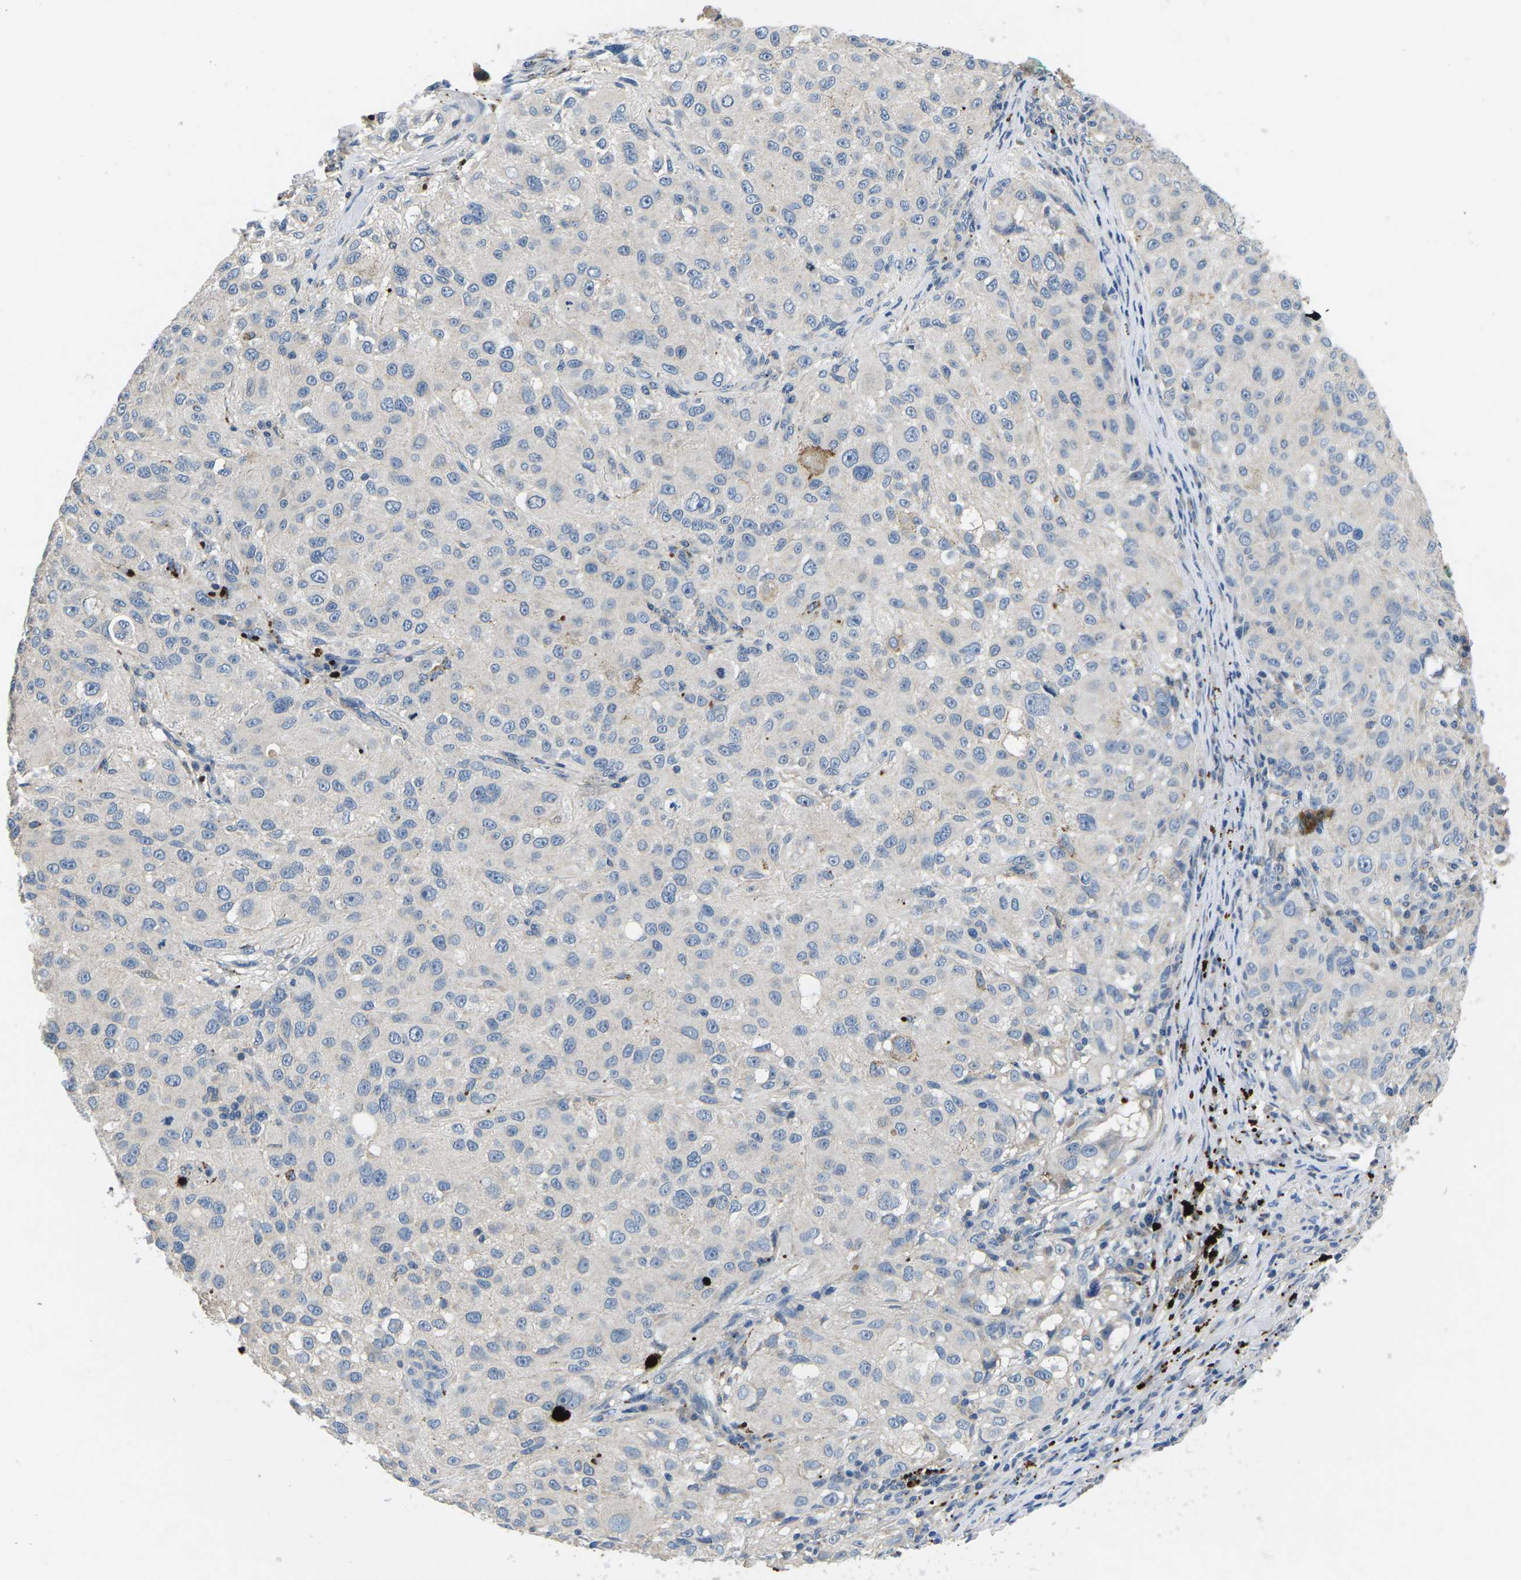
{"staining": {"intensity": "negative", "quantity": "none", "location": "none"}, "tissue": "melanoma", "cell_type": "Tumor cells", "image_type": "cancer", "snomed": [{"axis": "morphology", "description": "Necrosis, NOS"}, {"axis": "morphology", "description": "Malignant melanoma, NOS"}, {"axis": "topography", "description": "Skin"}], "caption": "Tumor cells show no significant expression in melanoma.", "gene": "PDCD6IP", "patient": {"sex": "female", "age": 87}}